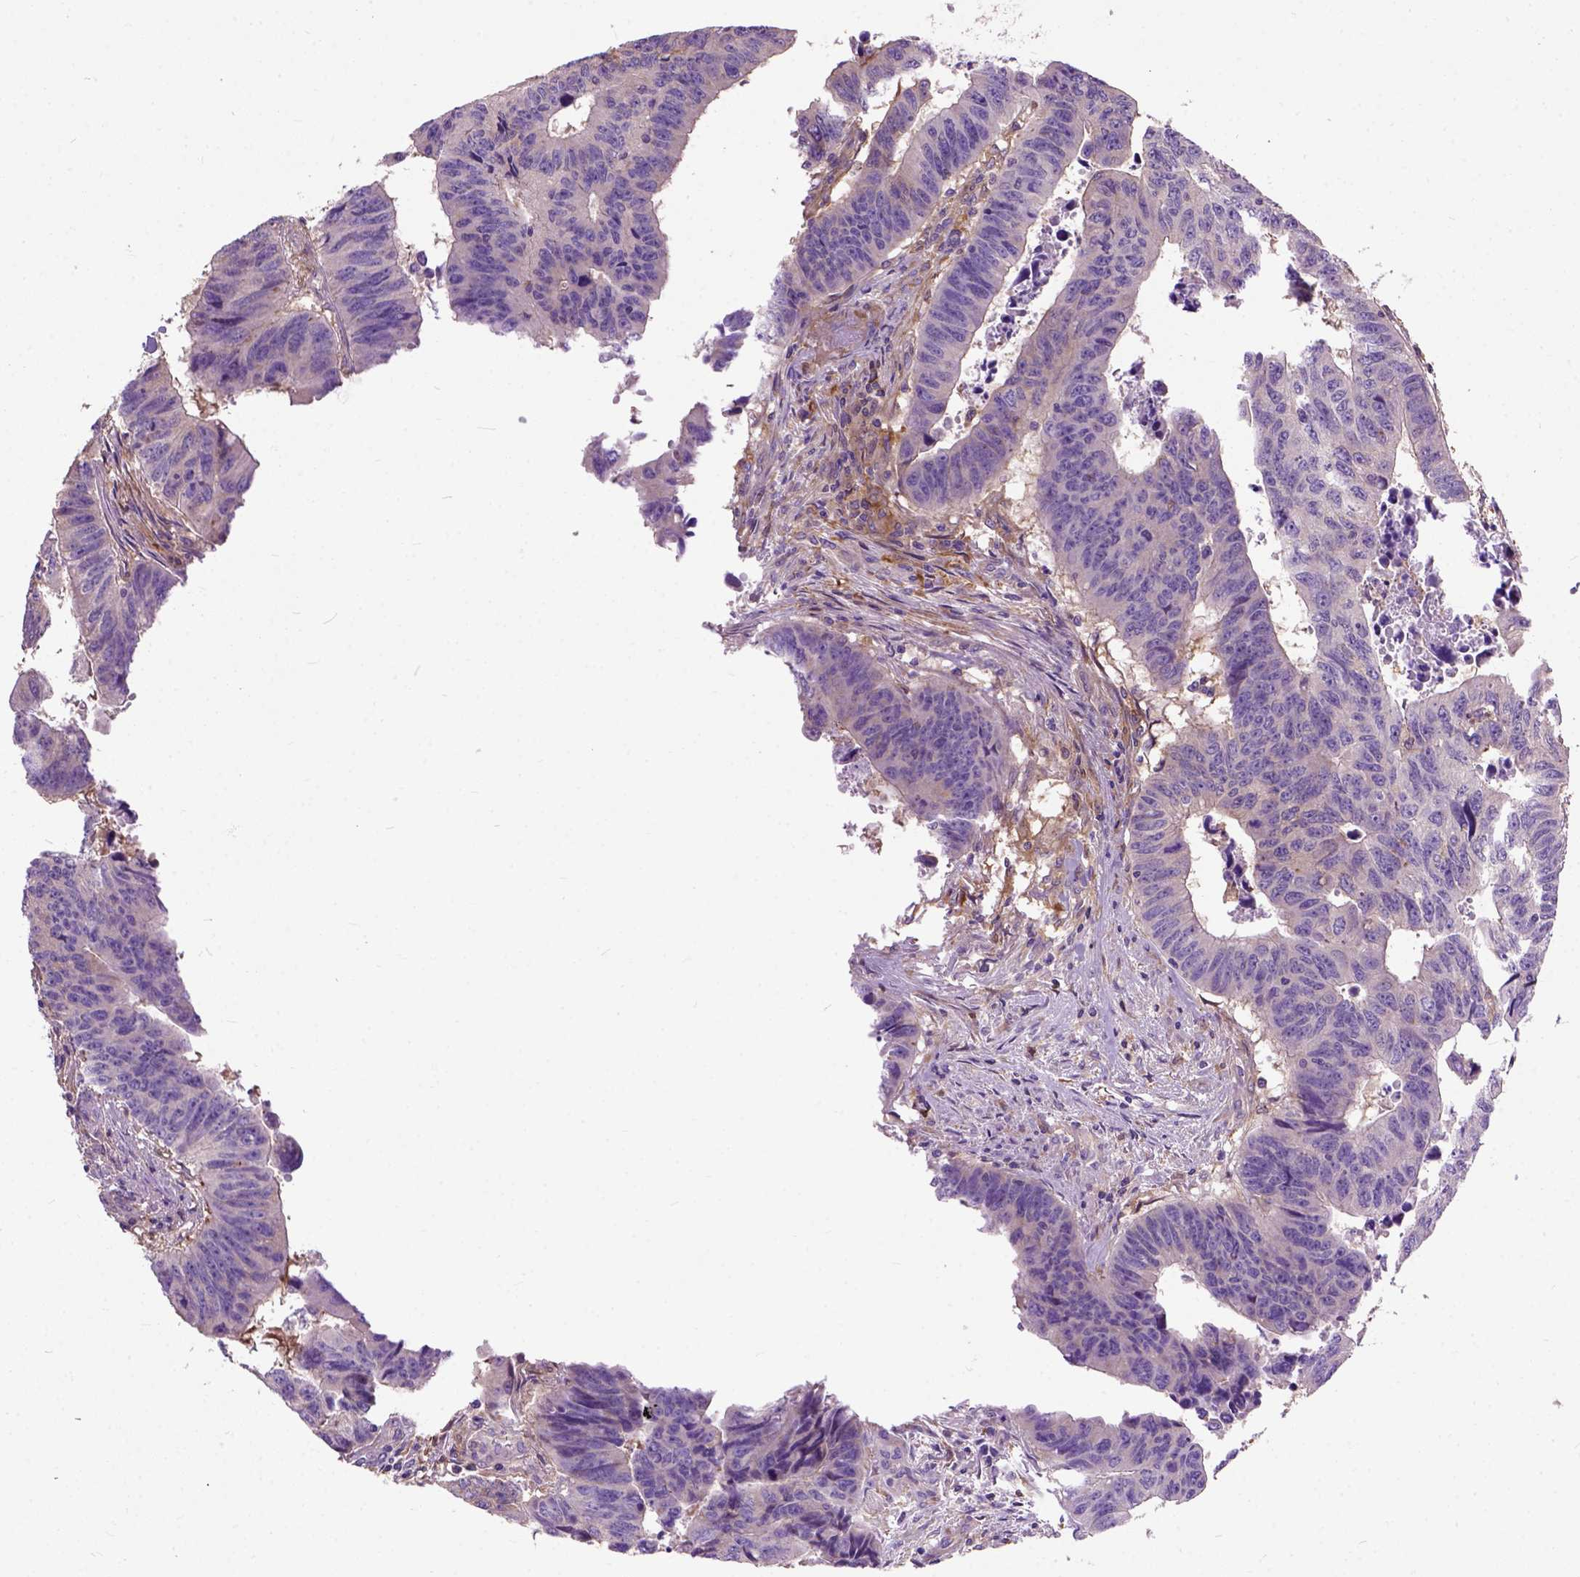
{"staining": {"intensity": "negative", "quantity": "none", "location": "none"}, "tissue": "colorectal cancer", "cell_type": "Tumor cells", "image_type": "cancer", "snomed": [{"axis": "morphology", "description": "Adenocarcinoma, NOS"}, {"axis": "topography", "description": "Rectum"}], "caption": "Immunohistochemistry (IHC) image of neoplastic tissue: colorectal adenocarcinoma stained with DAB (3,3'-diaminobenzidine) displays no significant protein staining in tumor cells.", "gene": "SEMA4F", "patient": {"sex": "female", "age": 85}}